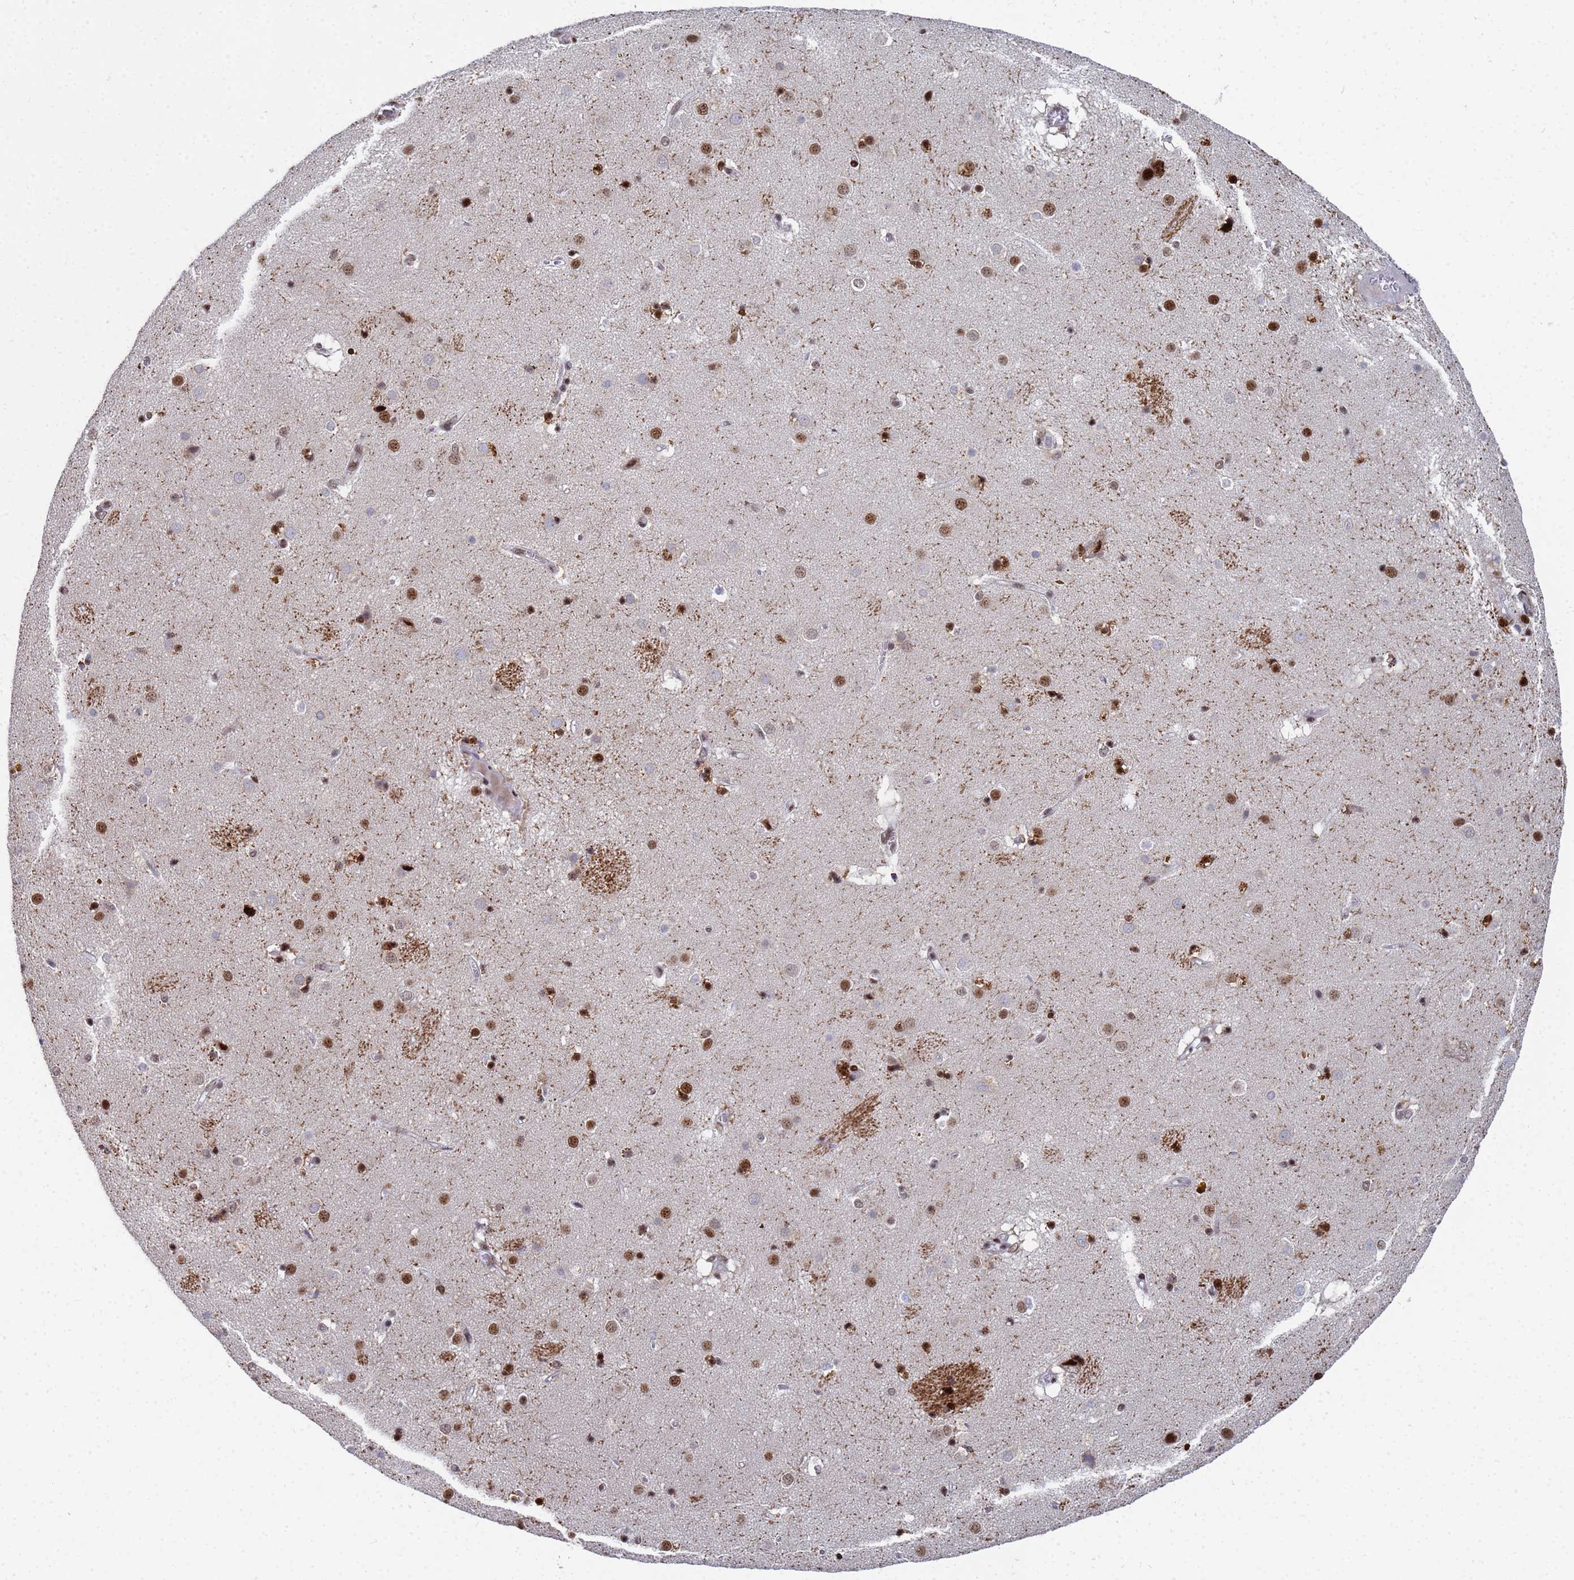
{"staining": {"intensity": "strong", "quantity": "25%-75%", "location": "nuclear"}, "tissue": "caudate", "cell_type": "Glial cells", "image_type": "normal", "snomed": [{"axis": "morphology", "description": "Normal tissue, NOS"}, {"axis": "topography", "description": "Lateral ventricle wall"}], "caption": "Immunohistochemistry micrograph of unremarkable caudate stained for a protein (brown), which reveals high levels of strong nuclear positivity in about 25%-75% of glial cells.", "gene": "AP5Z1", "patient": {"sex": "male", "age": 70}}